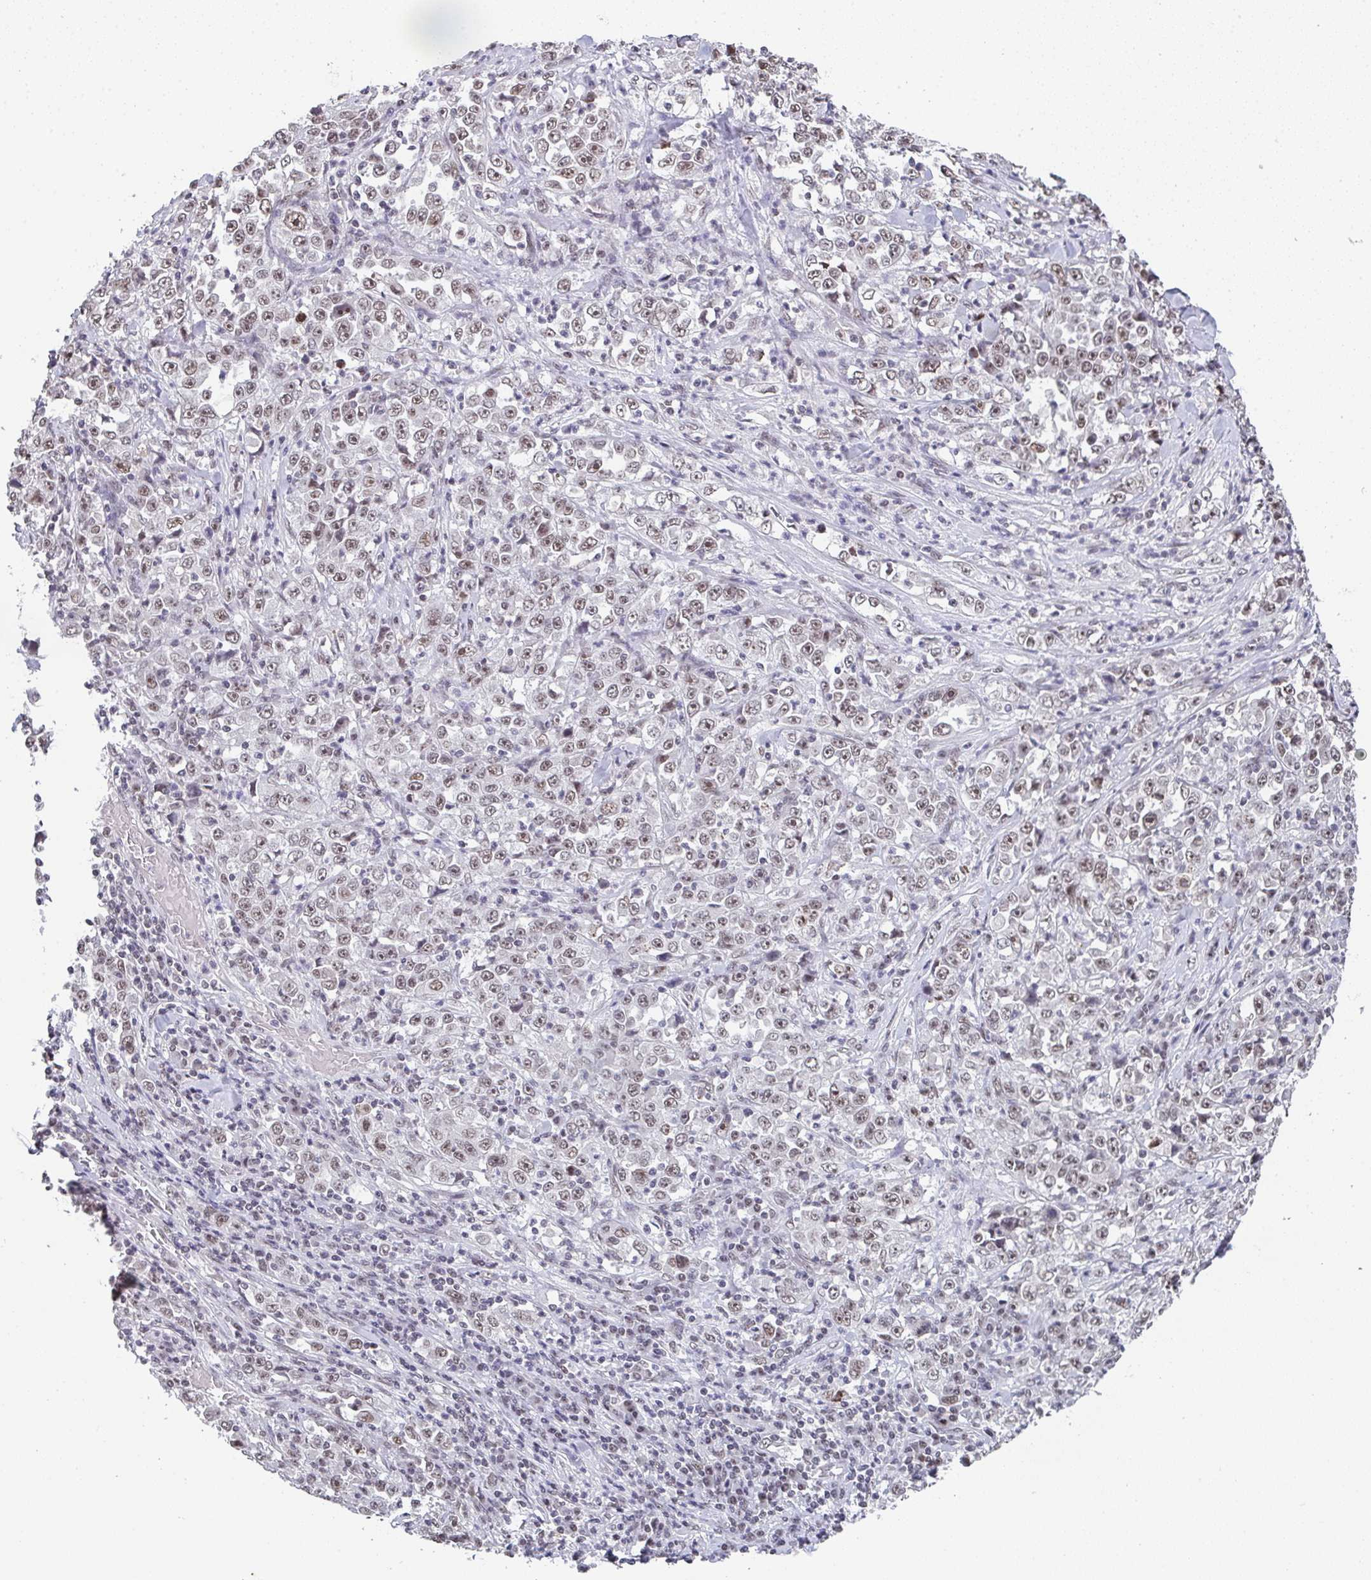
{"staining": {"intensity": "weak", "quantity": ">75%", "location": "nuclear"}, "tissue": "stomach cancer", "cell_type": "Tumor cells", "image_type": "cancer", "snomed": [{"axis": "morphology", "description": "Normal tissue, NOS"}, {"axis": "morphology", "description": "Adenocarcinoma, NOS"}, {"axis": "topography", "description": "Stomach, upper"}, {"axis": "topography", "description": "Stomach"}], "caption": "Stomach adenocarcinoma stained for a protein (brown) exhibits weak nuclear positive expression in approximately >75% of tumor cells.", "gene": "DKC1", "patient": {"sex": "male", "age": 59}}